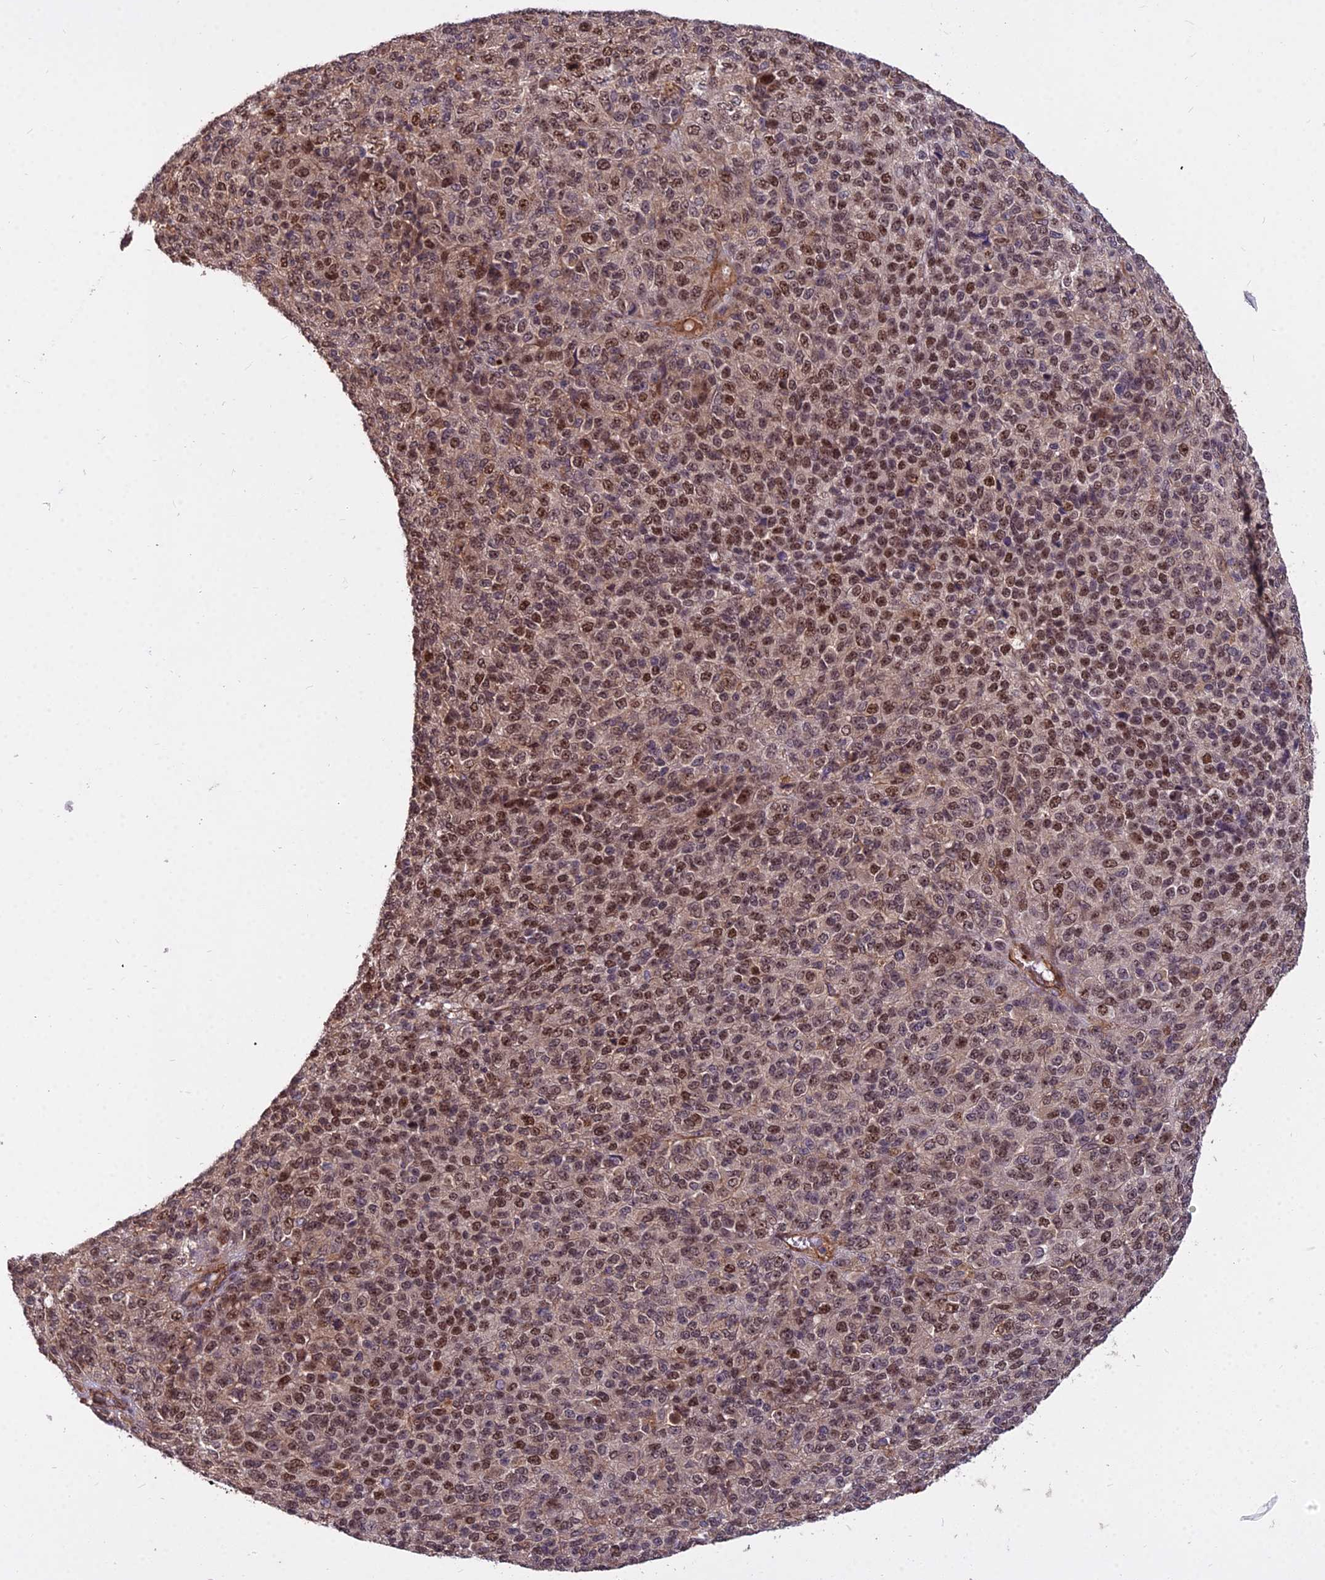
{"staining": {"intensity": "strong", "quantity": ">75%", "location": "nuclear"}, "tissue": "melanoma", "cell_type": "Tumor cells", "image_type": "cancer", "snomed": [{"axis": "morphology", "description": "Malignant melanoma, Metastatic site"}, {"axis": "topography", "description": "Brain"}], "caption": "Human melanoma stained with a brown dye displays strong nuclear positive positivity in about >75% of tumor cells.", "gene": "TCEA3", "patient": {"sex": "female", "age": 56}}